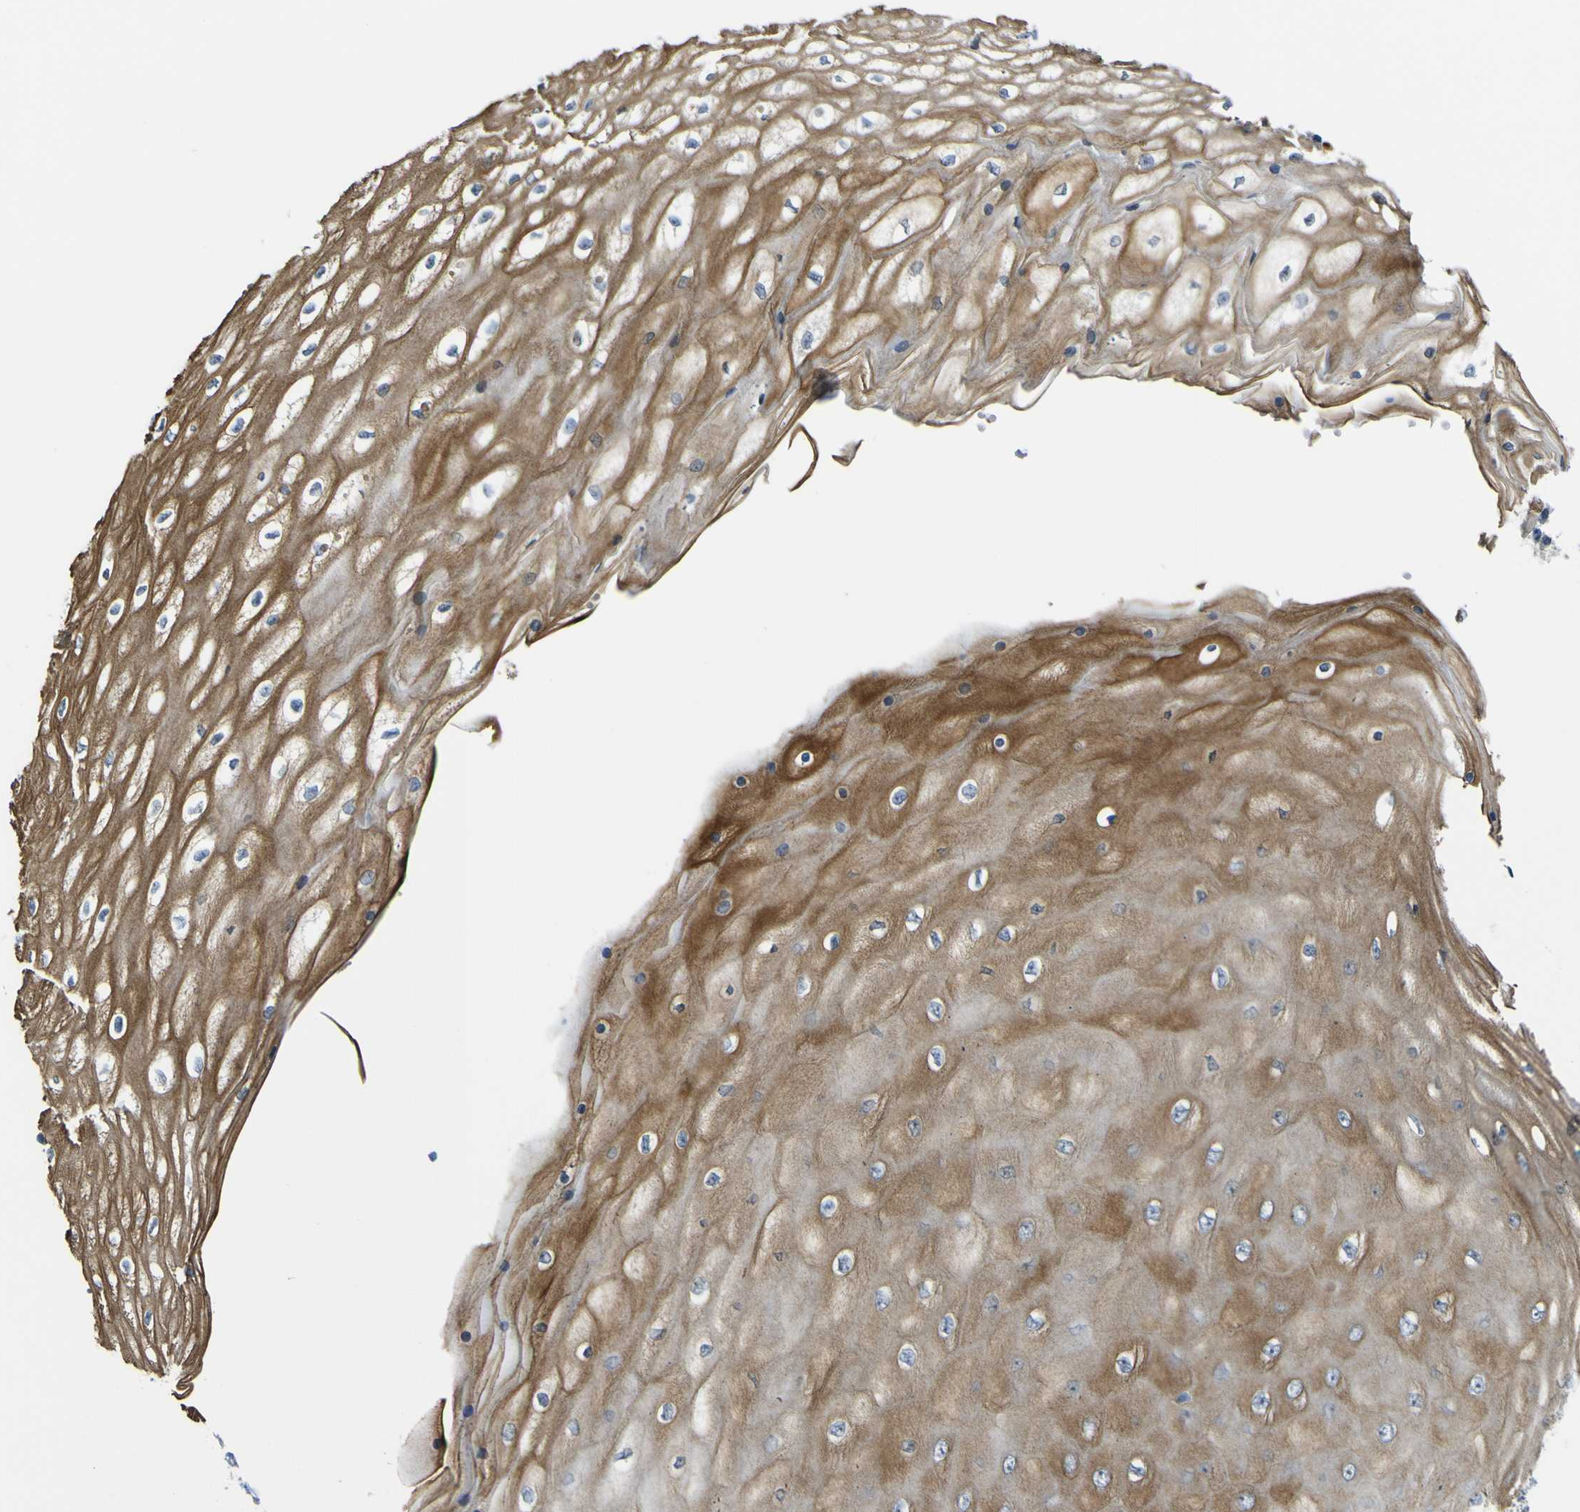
{"staining": {"intensity": "strong", "quantity": ">75%", "location": "cytoplasmic/membranous"}, "tissue": "cervical cancer", "cell_type": "Tumor cells", "image_type": "cancer", "snomed": [{"axis": "morphology", "description": "Squamous cell carcinoma, NOS"}, {"axis": "topography", "description": "Cervix"}], "caption": "Protein expression analysis of human cervical cancer (squamous cell carcinoma) reveals strong cytoplasmic/membranous expression in approximately >75% of tumor cells.", "gene": "KDM7A", "patient": {"sex": "female", "age": 35}}